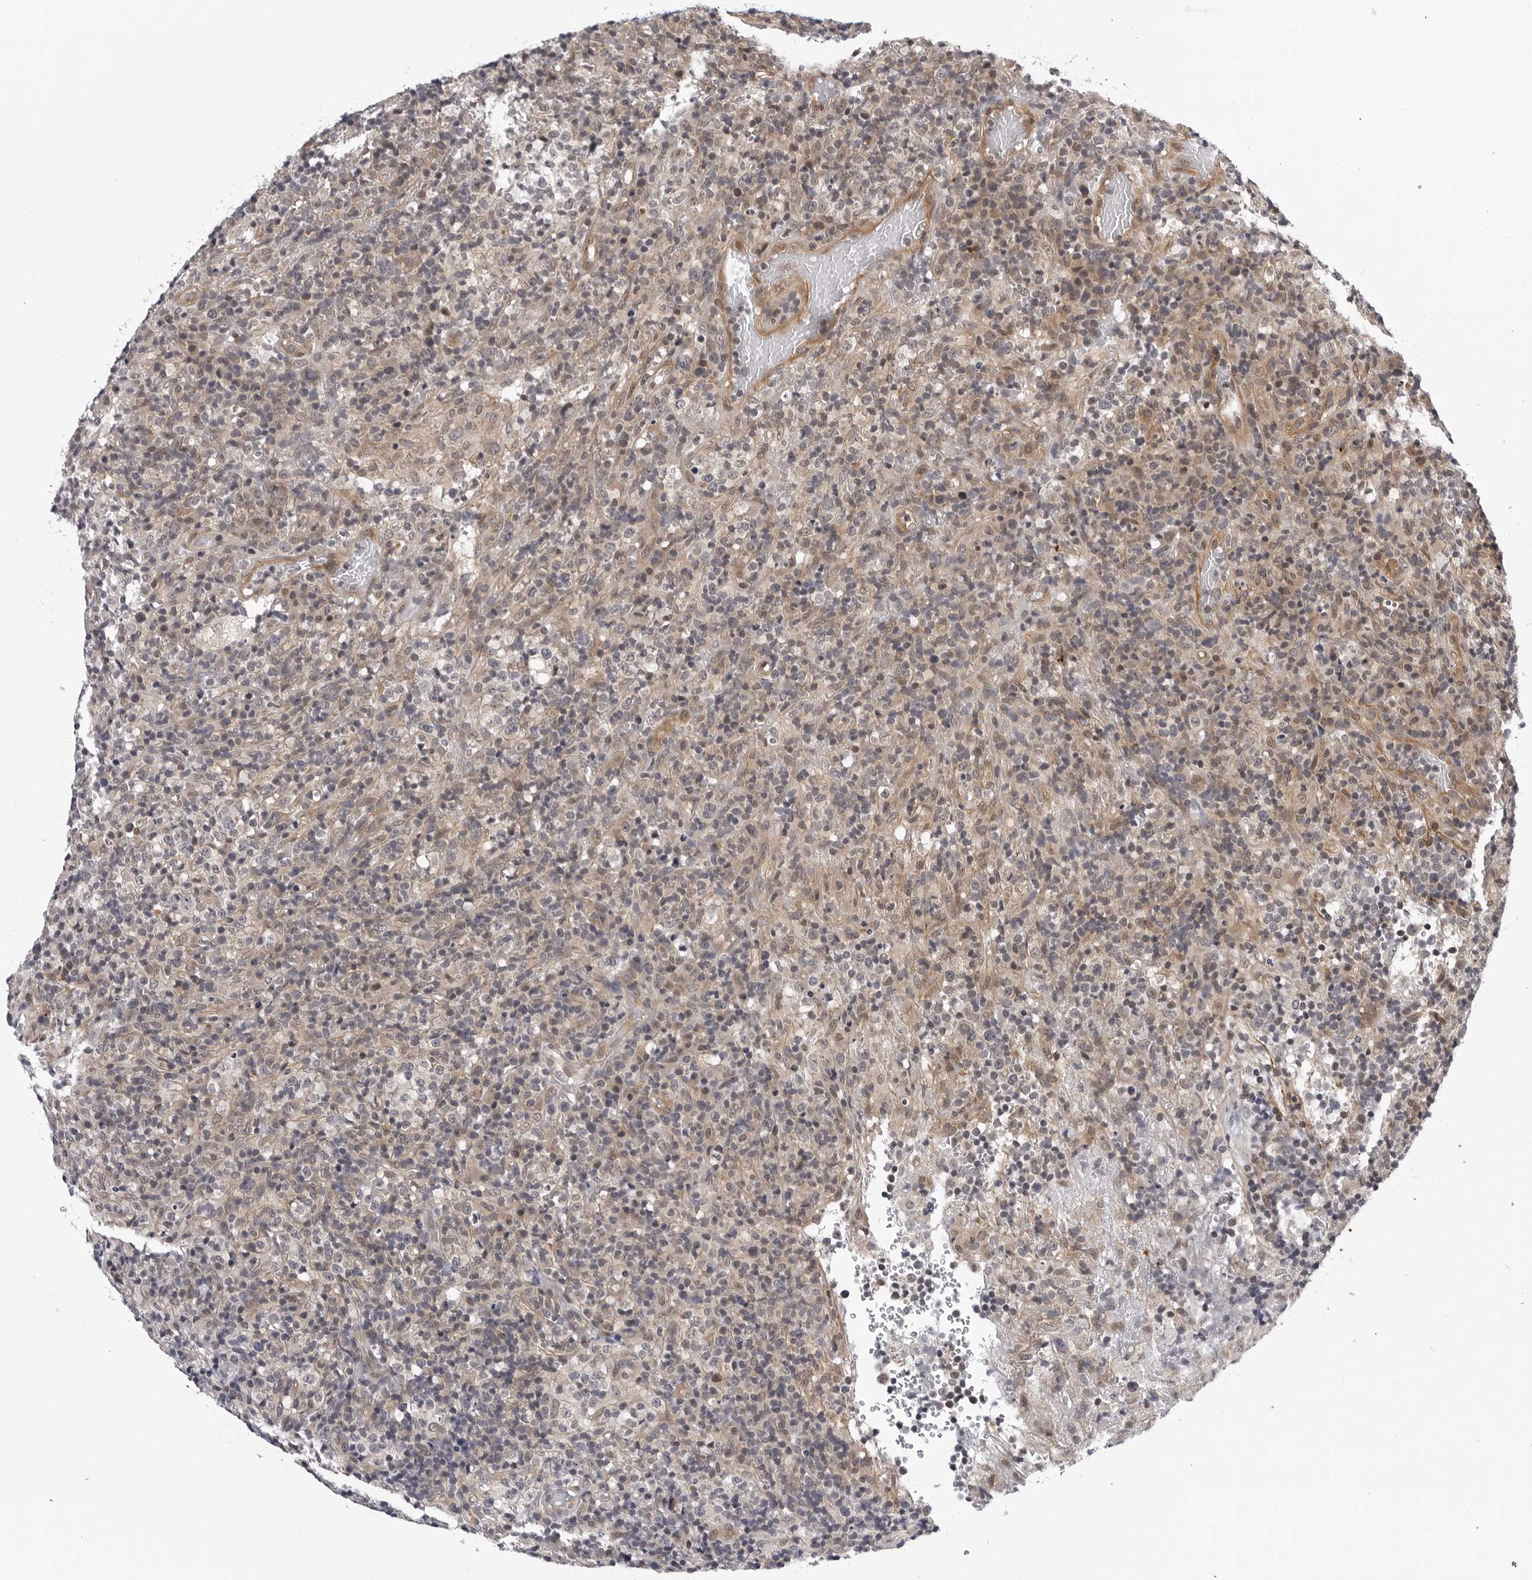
{"staining": {"intensity": "weak", "quantity": "25%-75%", "location": "cytoplasmic/membranous"}, "tissue": "lymphoma", "cell_type": "Tumor cells", "image_type": "cancer", "snomed": [{"axis": "morphology", "description": "Malignant lymphoma, non-Hodgkin's type, High grade"}, {"axis": "topography", "description": "Lymph node"}], "caption": "A low amount of weak cytoplasmic/membranous expression is appreciated in about 25%-75% of tumor cells in high-grade malignant lymphoma, non-Hodgkin's type tissue.", "gene": "KIAA1614", "patient": {"sex": "female", "age": 76}}